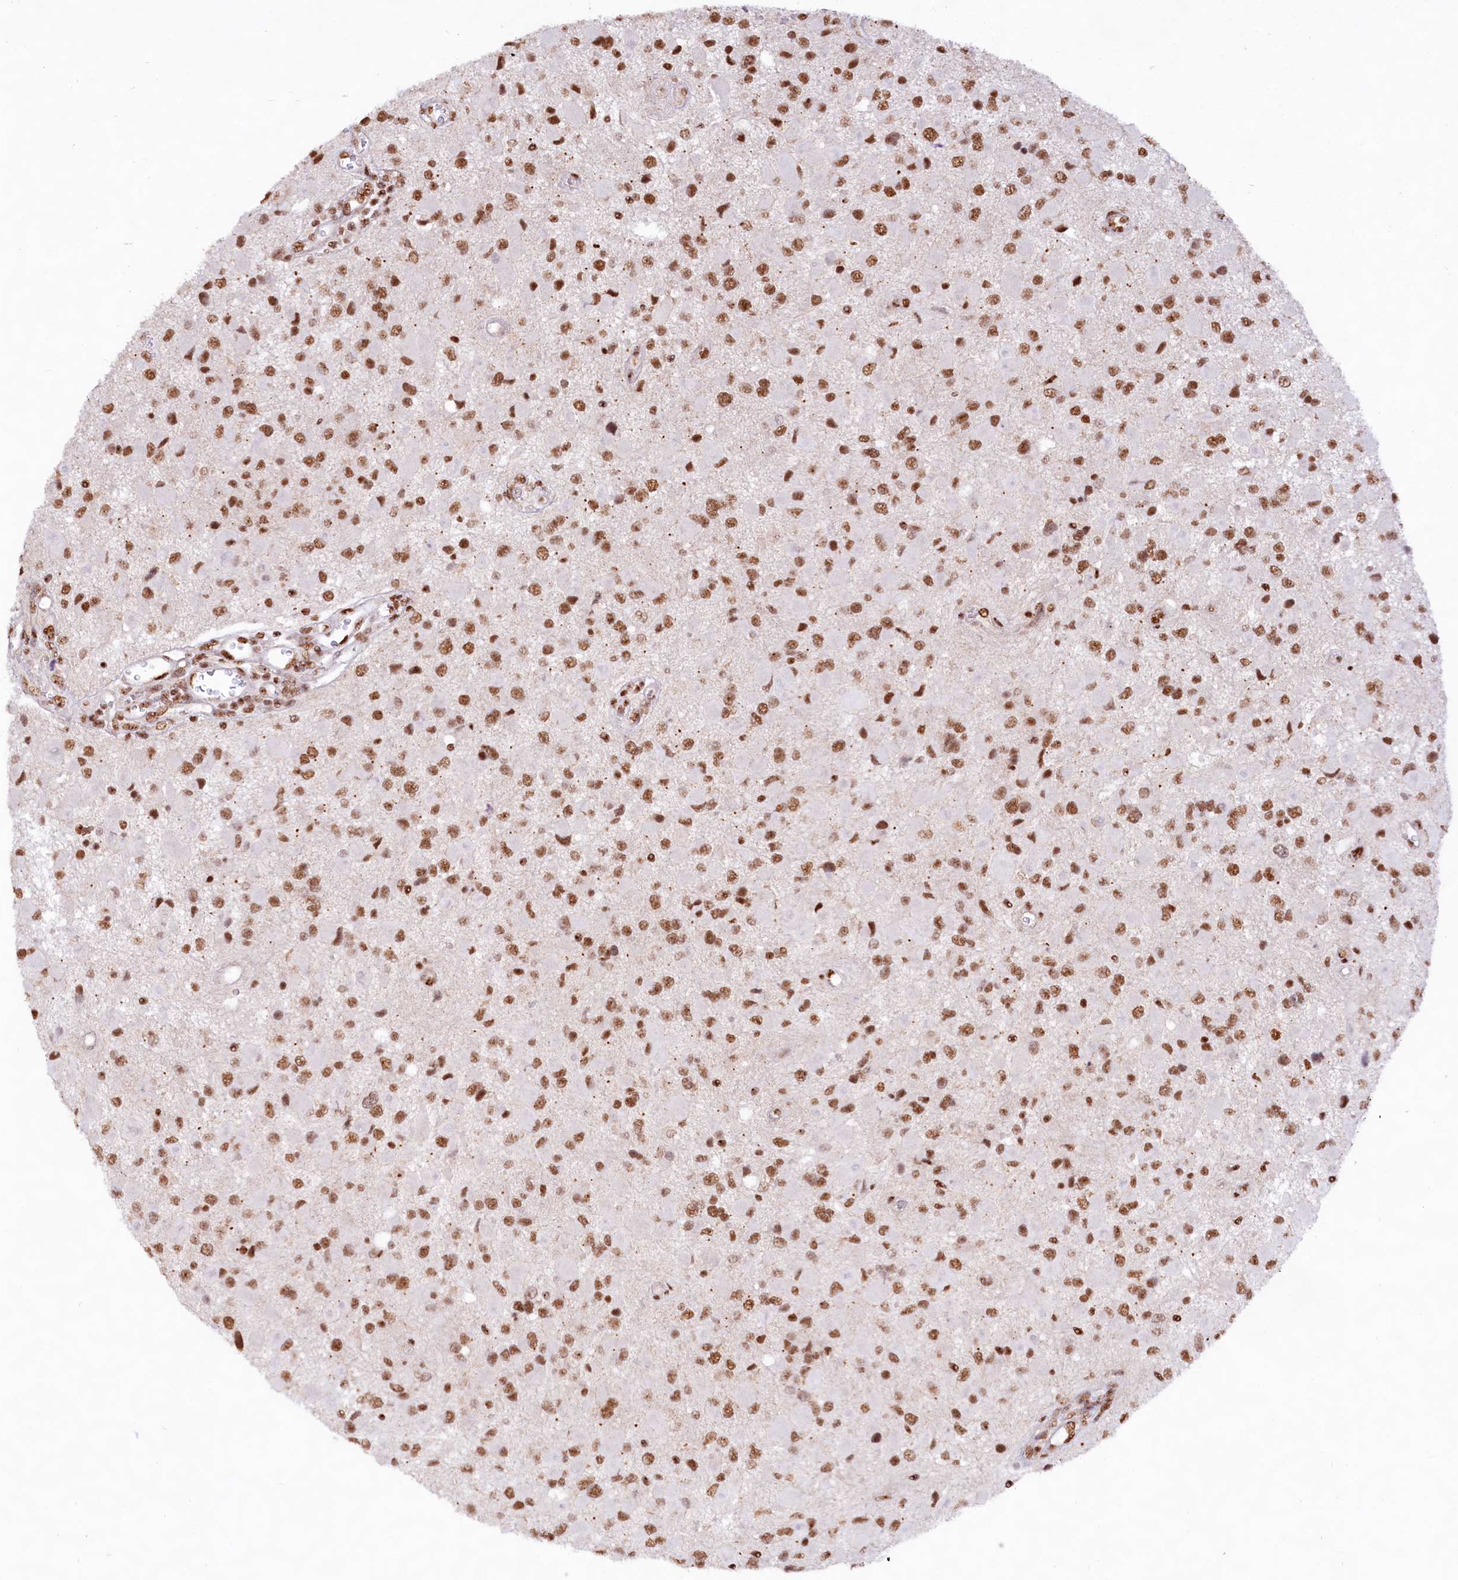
{"staining": {"intensity": "moderate", "quantity": ">75%", "location": "nuclear"}, "tissue": "glioma", "cell_type": "Tumor cells", "image_type": "cancer", "snomed": [{"axis": "morphology", "description": "Glioma, malignant, High grade"}, {"axis": "topography", "description": "Brain"}], "caption": "DAB immunohistochemical staining of malignant glioma (high-grade) exhibits moderate nuclear protein expression in approximately >75% of tumor cells. The protein of interest is shown in brown color, while the nuclei are stained blue.", "gene": "HIRA", "patient": {"sex": "male", "age": 53}}